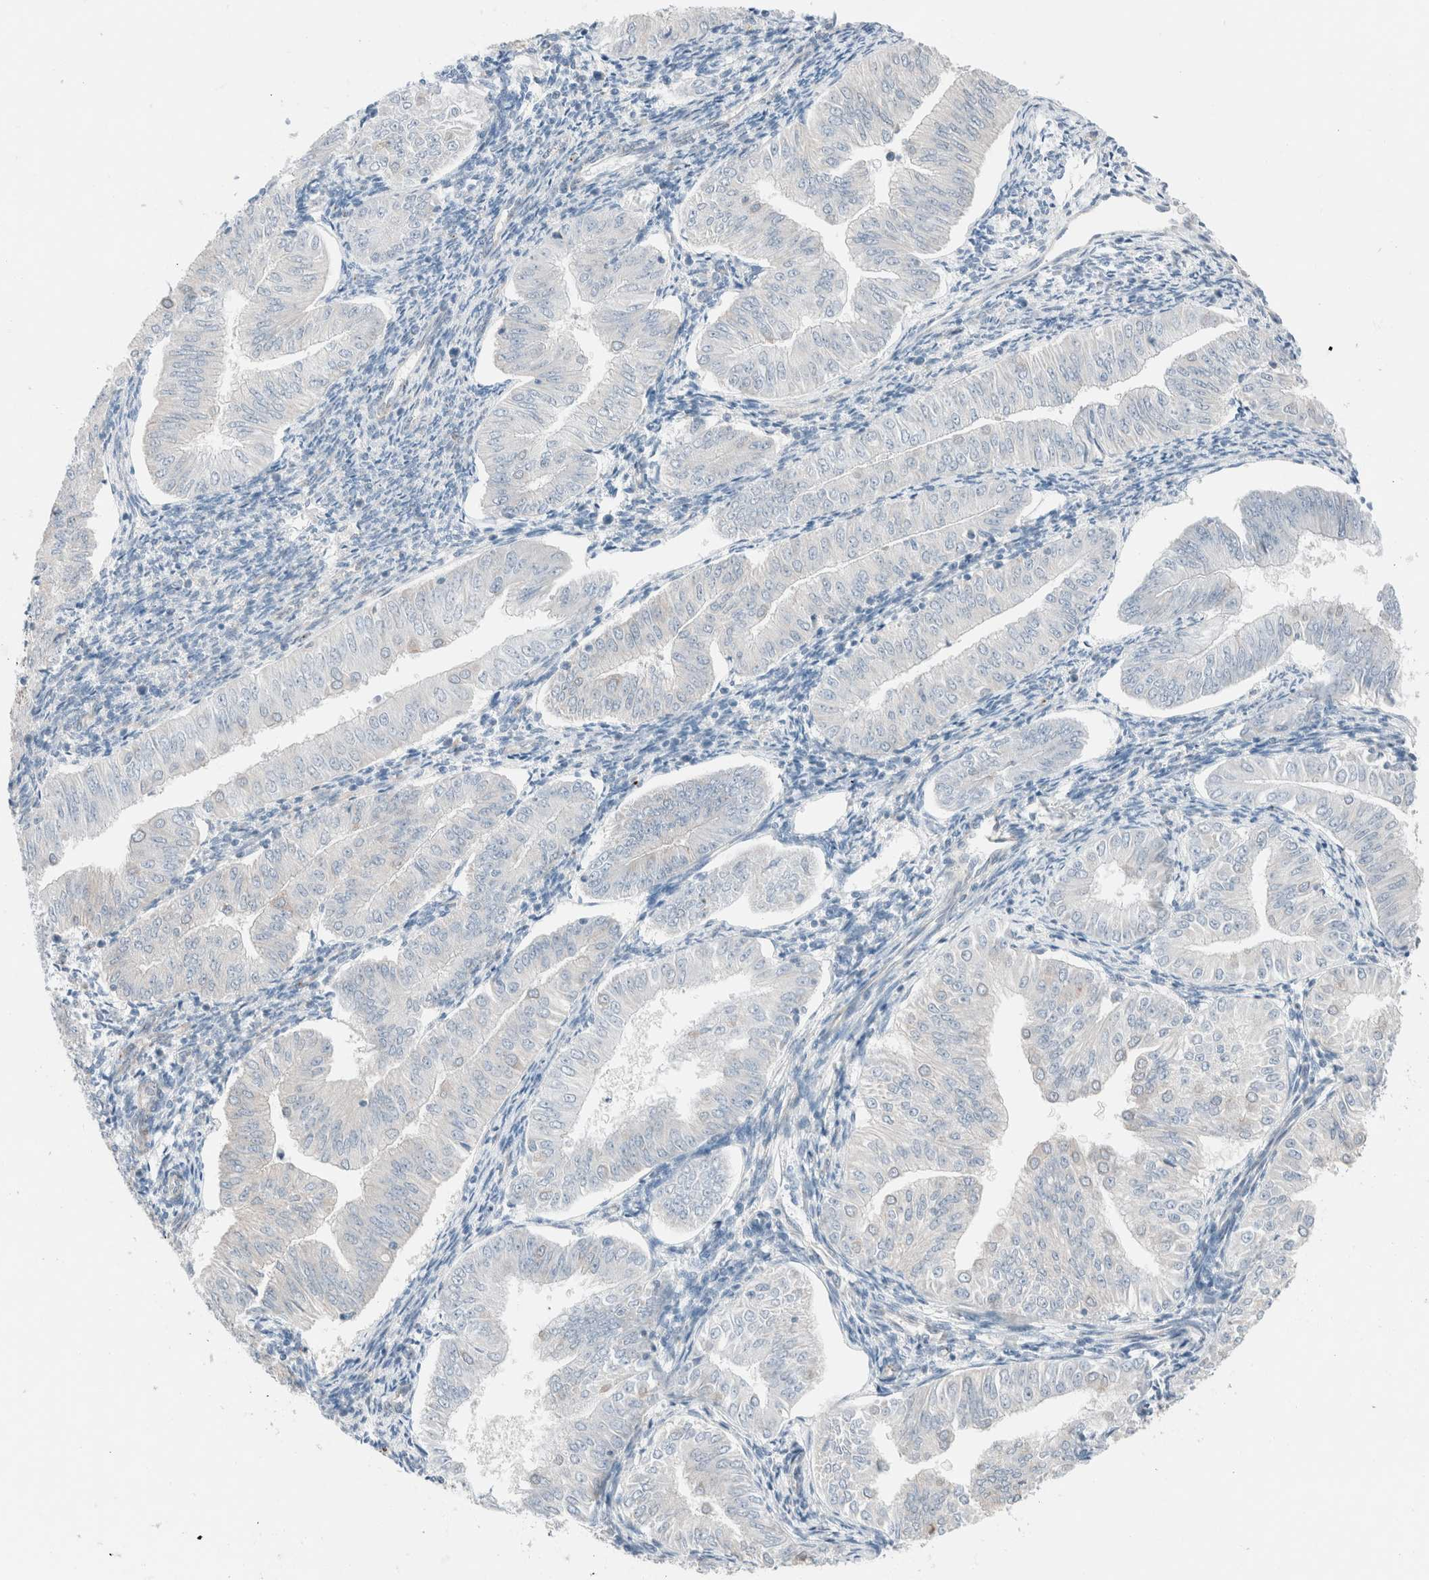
{"staining": {"intensity": "negative", "quantity": "none", "location": "none"}, "tissue": "endometrial cancer", "cell_type": "Tumor cells", "image_type": "cancer", "snomed": [{"axis": "morphology", "description": "Normal tissue, NOS"}, {"axis": "morphology", "description": "Adenocarcinoma, NOS"}, {"axis": "topography", "description": "Endometrium"}], "caption": "IHC image of neoplastic tissue: adenocarcinoma (endometrial) stained with DAB (3,3'-diaminobenzidine) reveals no significant protein expression in tumor cells. (Stains: DAB IHC with hematoxylin counter stain, Microscopy: brightfield microscopy at high magnification).", "gene": "CASC3", "patient": {"sex": "female", "age": 53}}